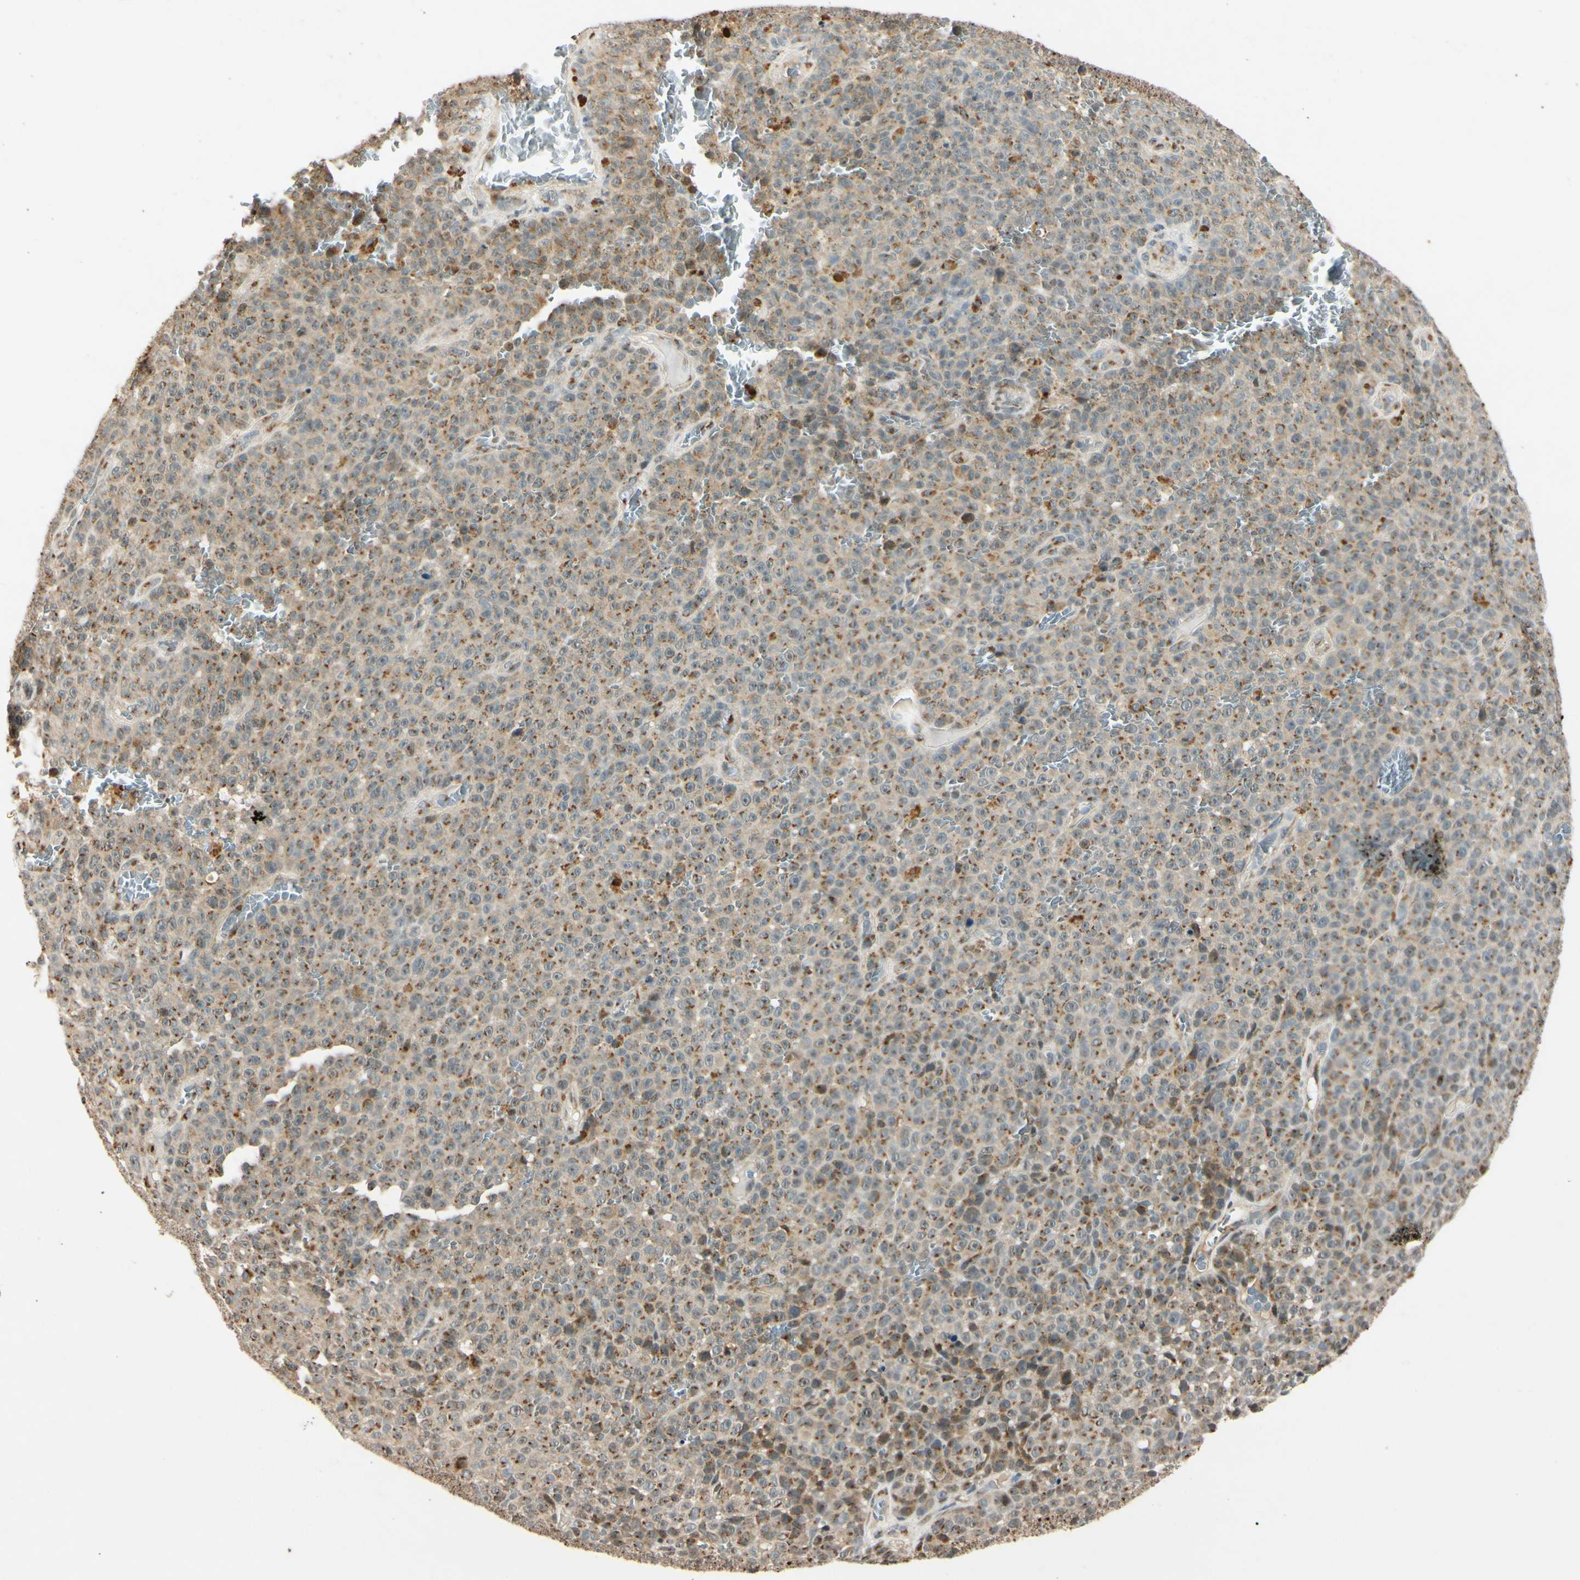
{"staining": {"intensity": "weak", "quantity": ">75%", "location": "cytoplasmic/membranous"}, "tissue": "melanoma", "cell_type": "Tumor cells", "image_type": "cancer", "snomed": [{"axis": "morphology", "description": "Malignant melanoma, NOS"}, {"axis": "topography", "description": "Skin"}], "caption": "The micrograph displays immunohistochemical staining of melanoma. There is weak cytoplasmic/membranous expression is present in about >75% of tumor cells.", "gene": "NEO1", "patient": {"sex": "female", "age": 82}}